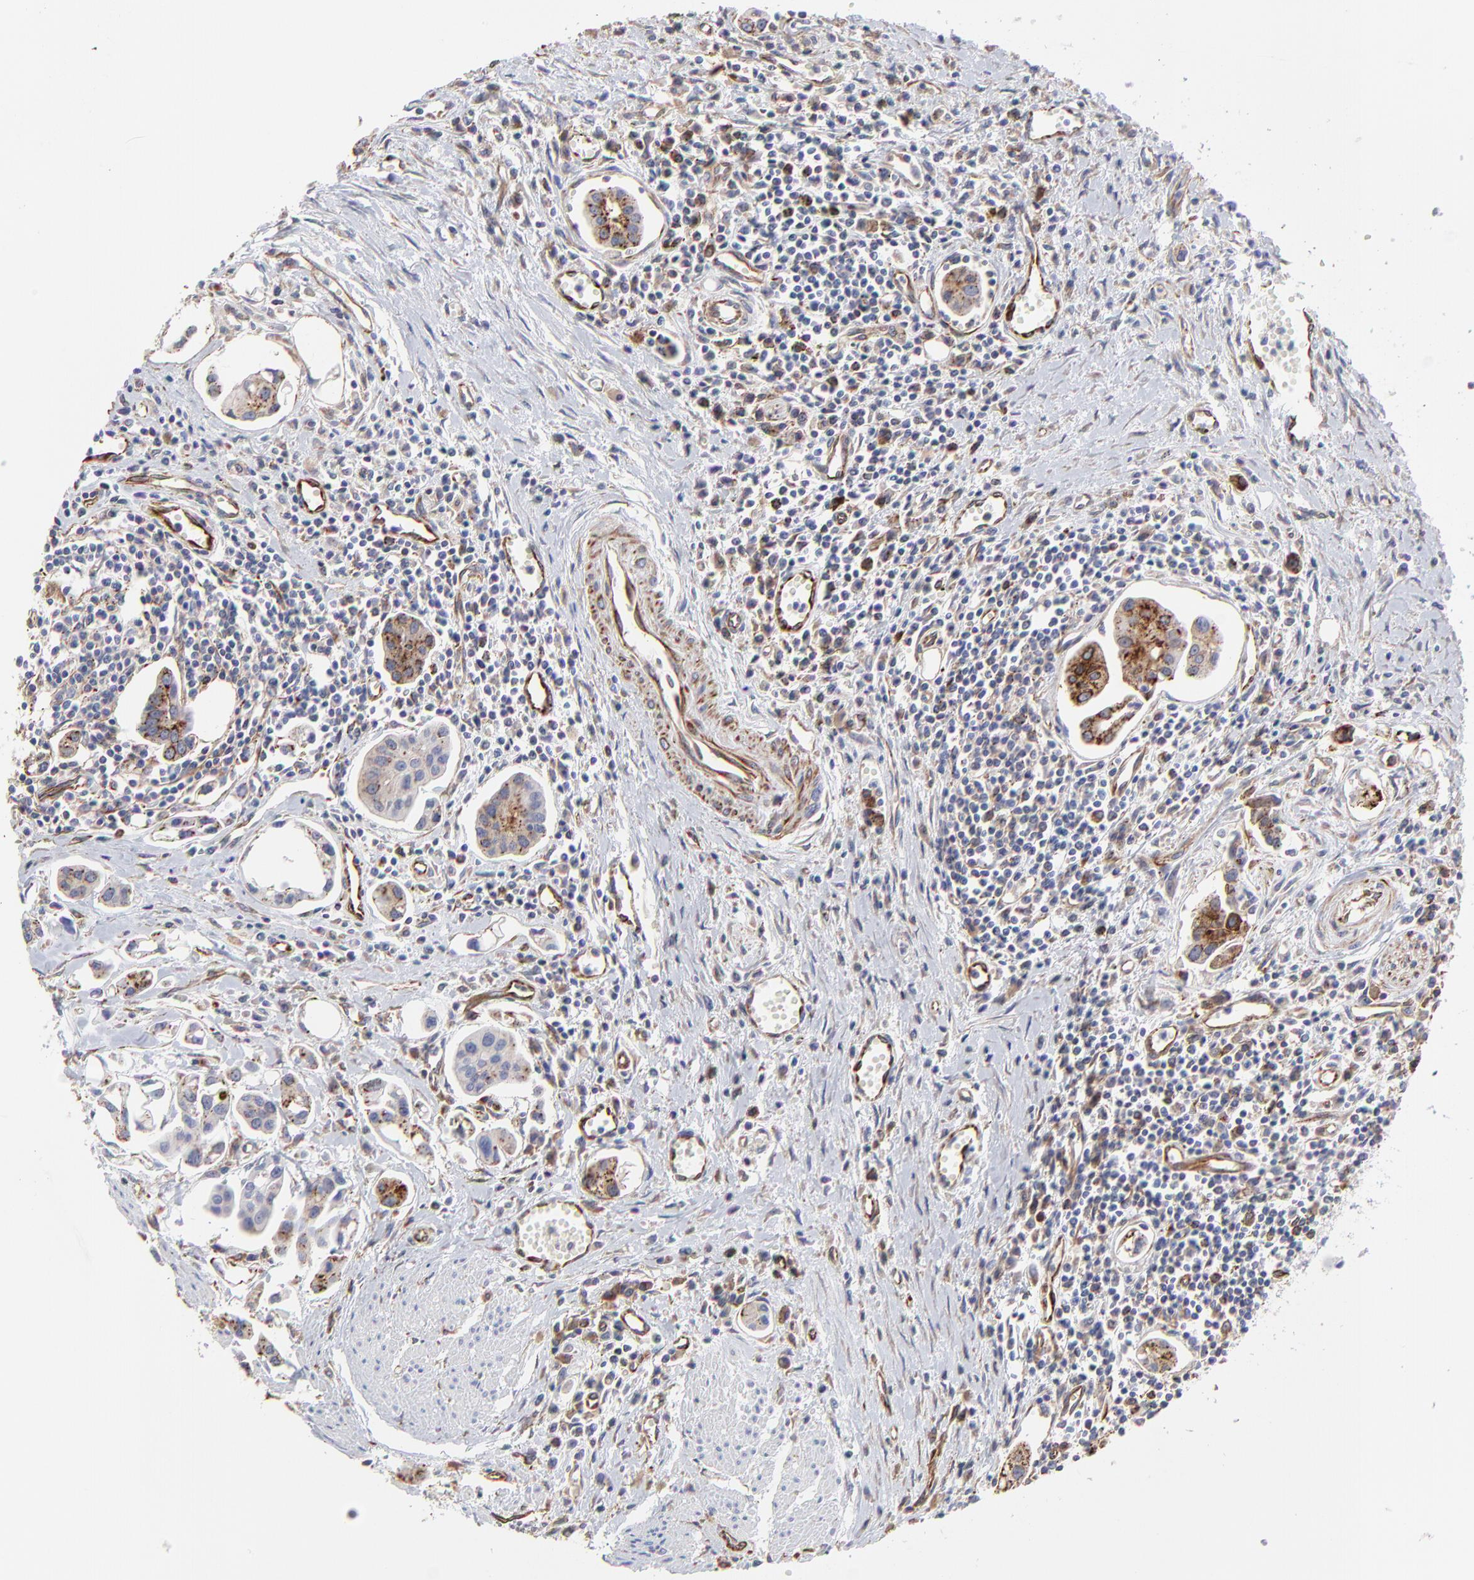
{"staining": {"intensity": "moderate", "quantity": ">75%", "location": "cytoplasmic/membranous"}, "tissue": "urothelial cancer", "cell_type": "Tumor cells", "image_type": "cancer", "snomed": [{"axis": "morphology", "description": "Urothelial carcinoma, High grade"}, {"axis": "topography", "description": "Urinary bladder"}], "caption": "This image reveals immunohistochemistry (IHC) staining of human urothelial cancer, with medium moderate cytoplasmic/membranous staining in approximately >75% of tumor cells.", "gene": "COX8C", "patient": {"sex": "male", "age": 66}}